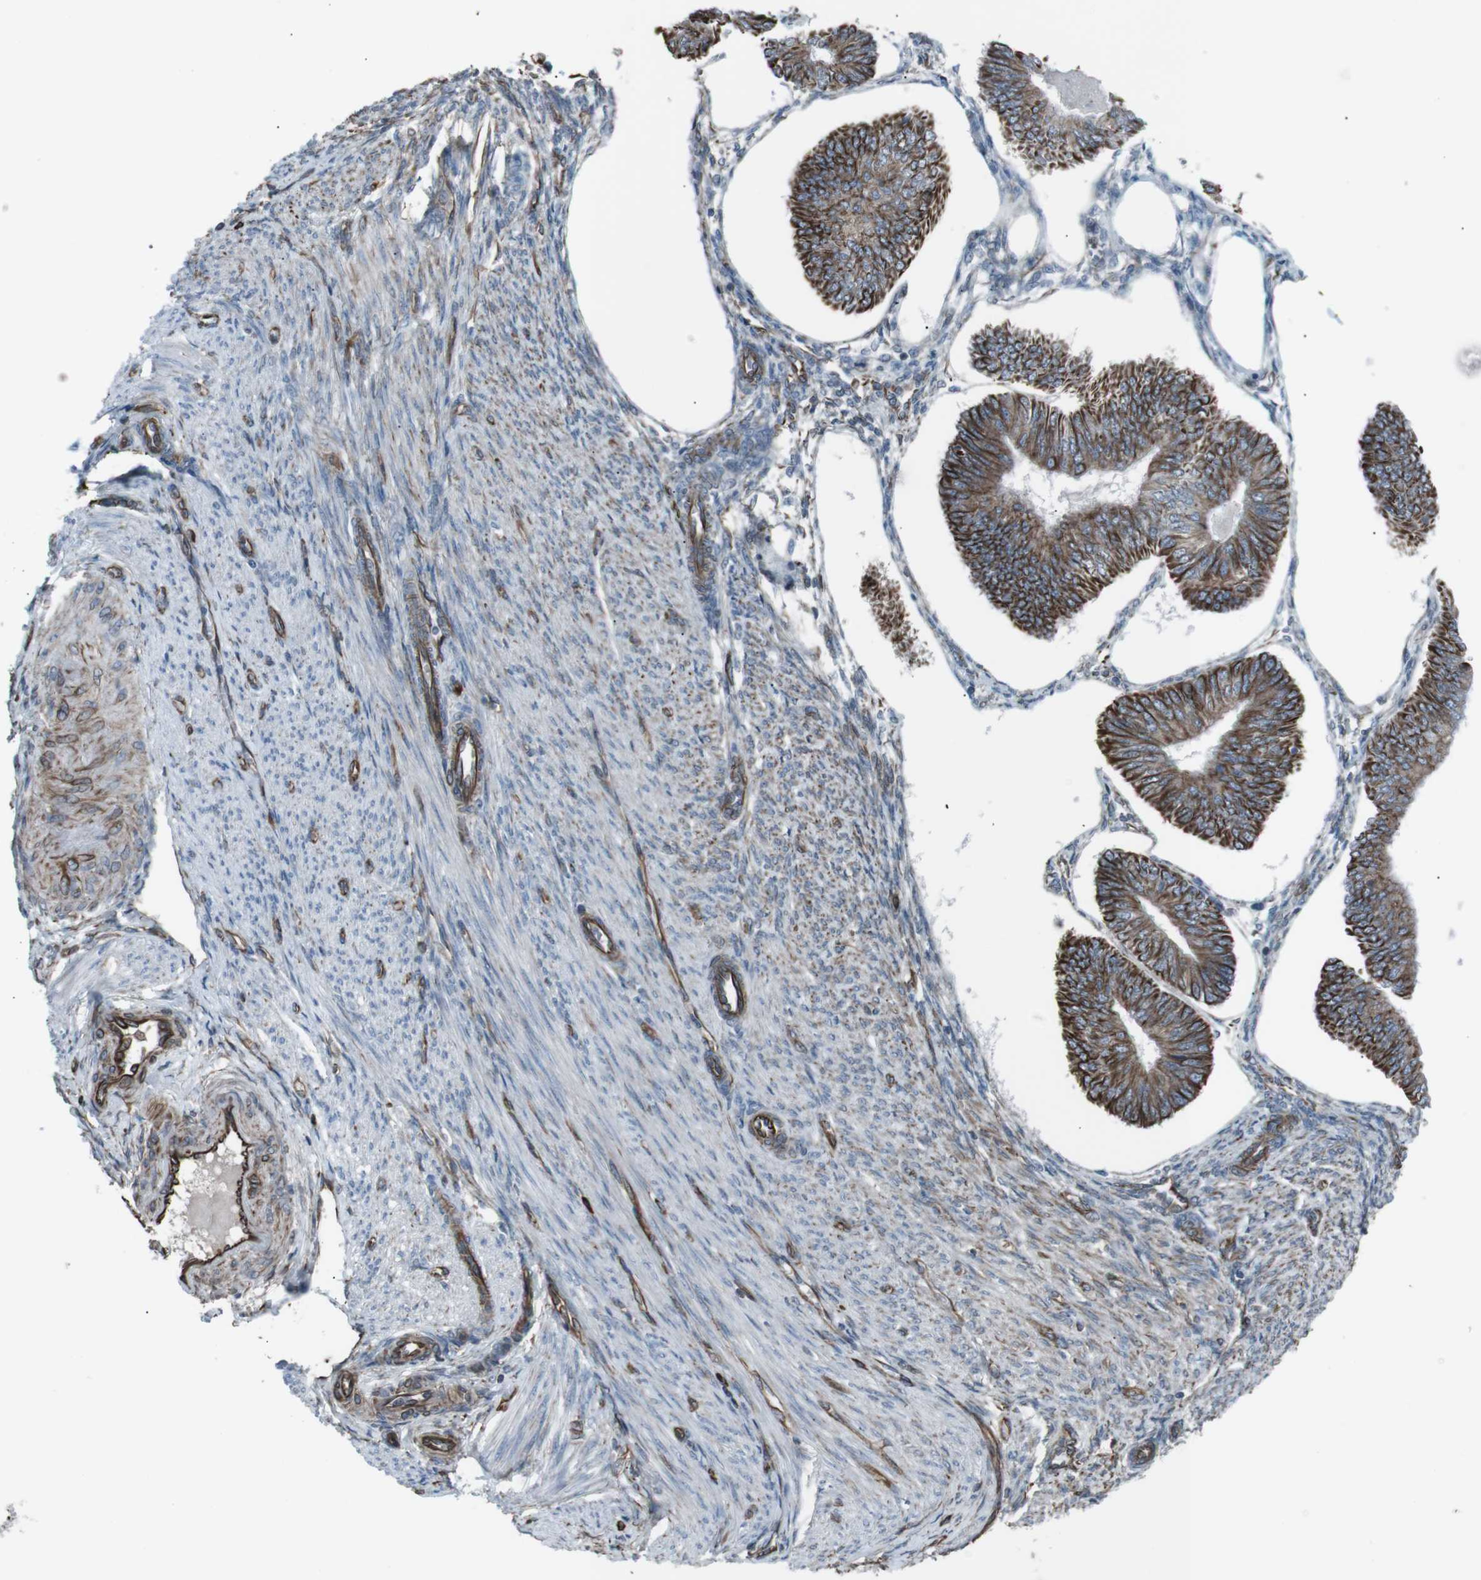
{"staining": {"intensity": "strong", "quantity": ">75%", "location": "cytoplasmic/membranous"}, "tissue": "endometrial cancer", "cell_type": "Tumor cells", "image_type": "cancer", "snomed": [{"axis": "morphology", "description": "Adenocarcinoma, NOS"}, {"axis": "topography", "description": "Endometrium"}], "caption": "An immunohistochemistry photomicrograph of tumor tissue is shown. Protein staining in brown shows strong cytoplasmic/membranous positivity in endometrial cancer within tumor cells.", "gene": "TMEM141", "patient": {"sex": "female", "age": 58}}